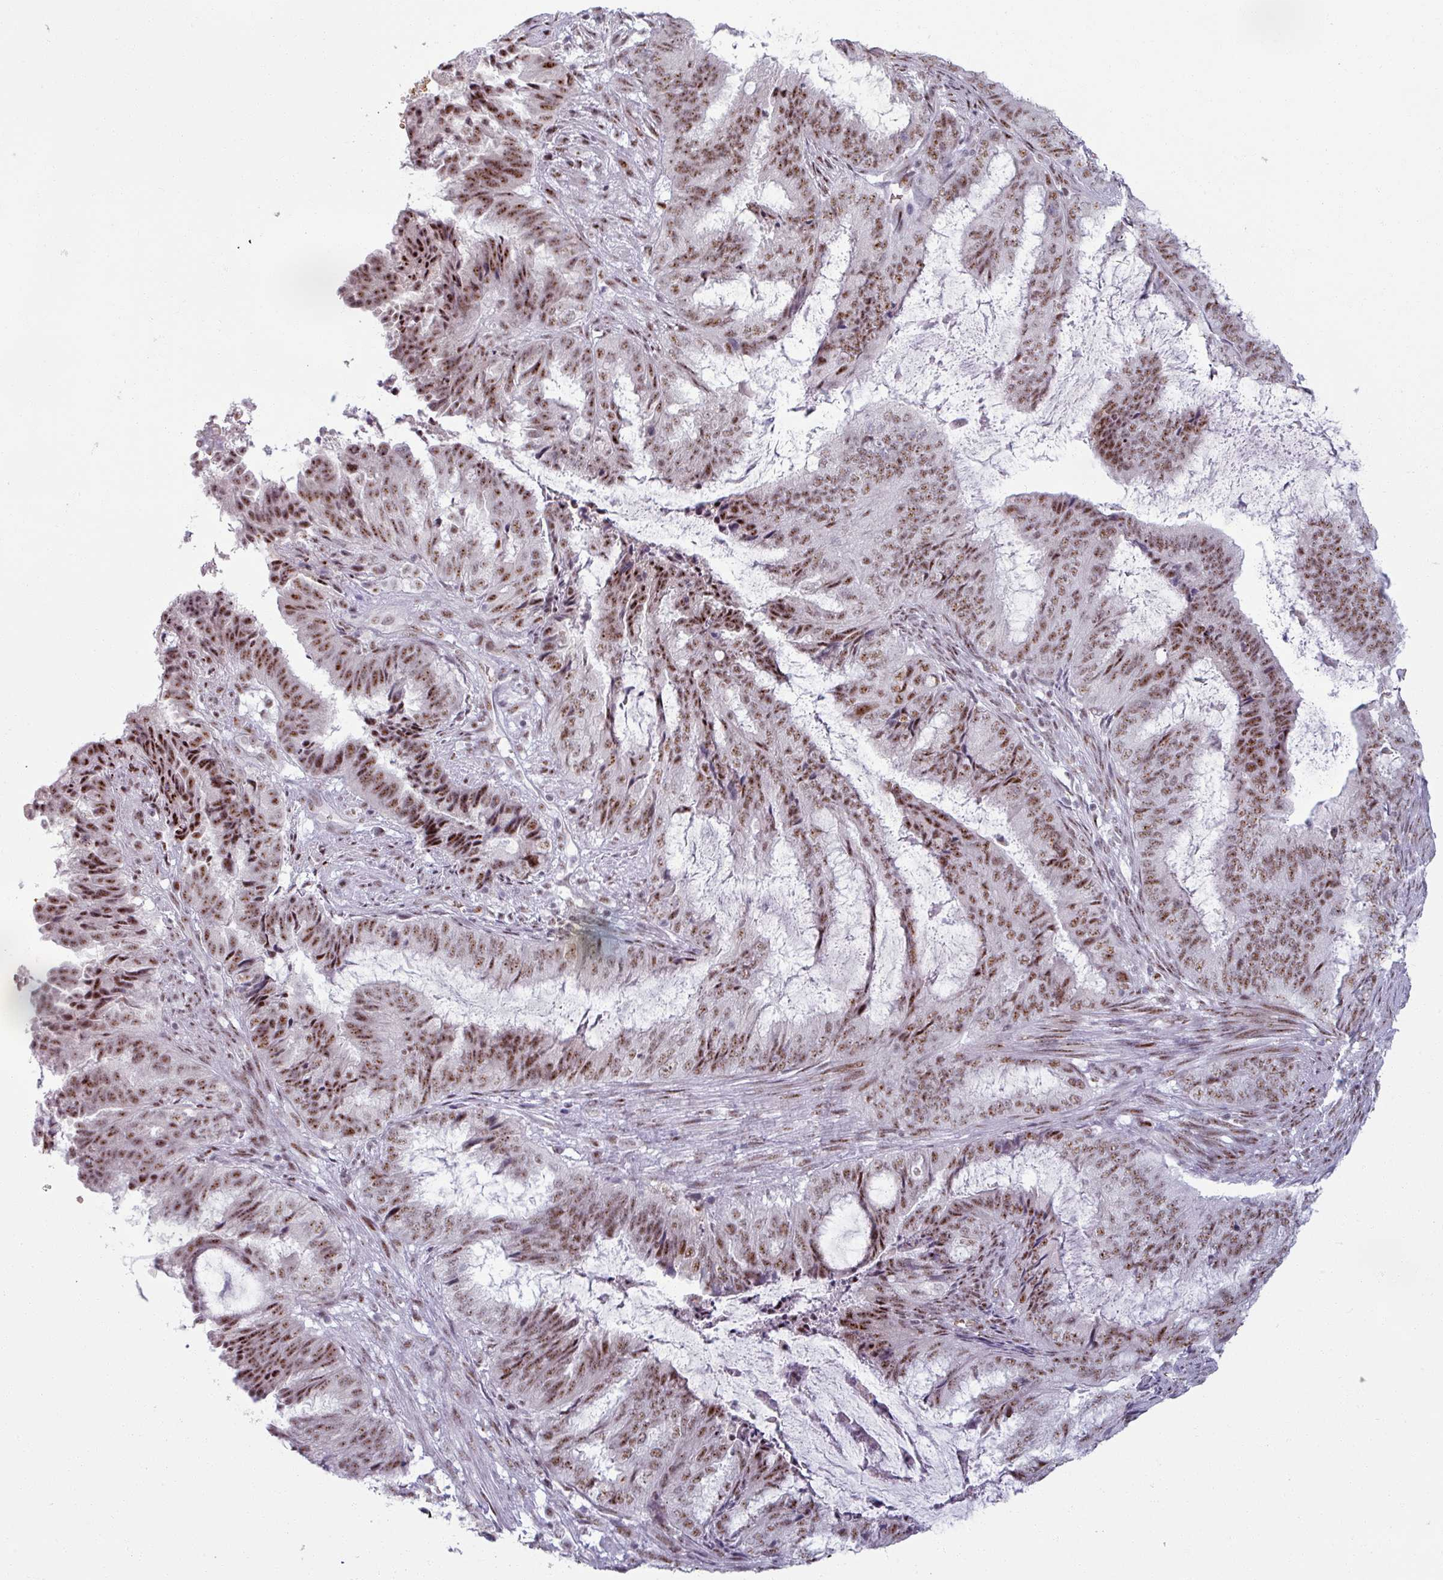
{"staining": {"intensity": "moderate", "quantity": ">75%", "location": "nuclear"}, "tissue": "endometrial cancer", "cell_type": "Tumor cells", "image_type": "cancer", "snomed": [{"axis": "morphology", "description": "Adenocarcinoma, NOS"}, {"axis": "topography", "description": "Endometrium"}], "caption": "The histopathology image displays immunohistochemical staining of endometrial adenocarcinoma. There is moderate nuclear expression is seen in approximately >75% of tumor cells. The staining was performed using DAB to visualize the protein expression in brown, while the nuclei were stained in blue with hematoxylin (Magnification: 20x).", "gene": "NCOR1", "patient": {"sex": "female", "age": 51}}